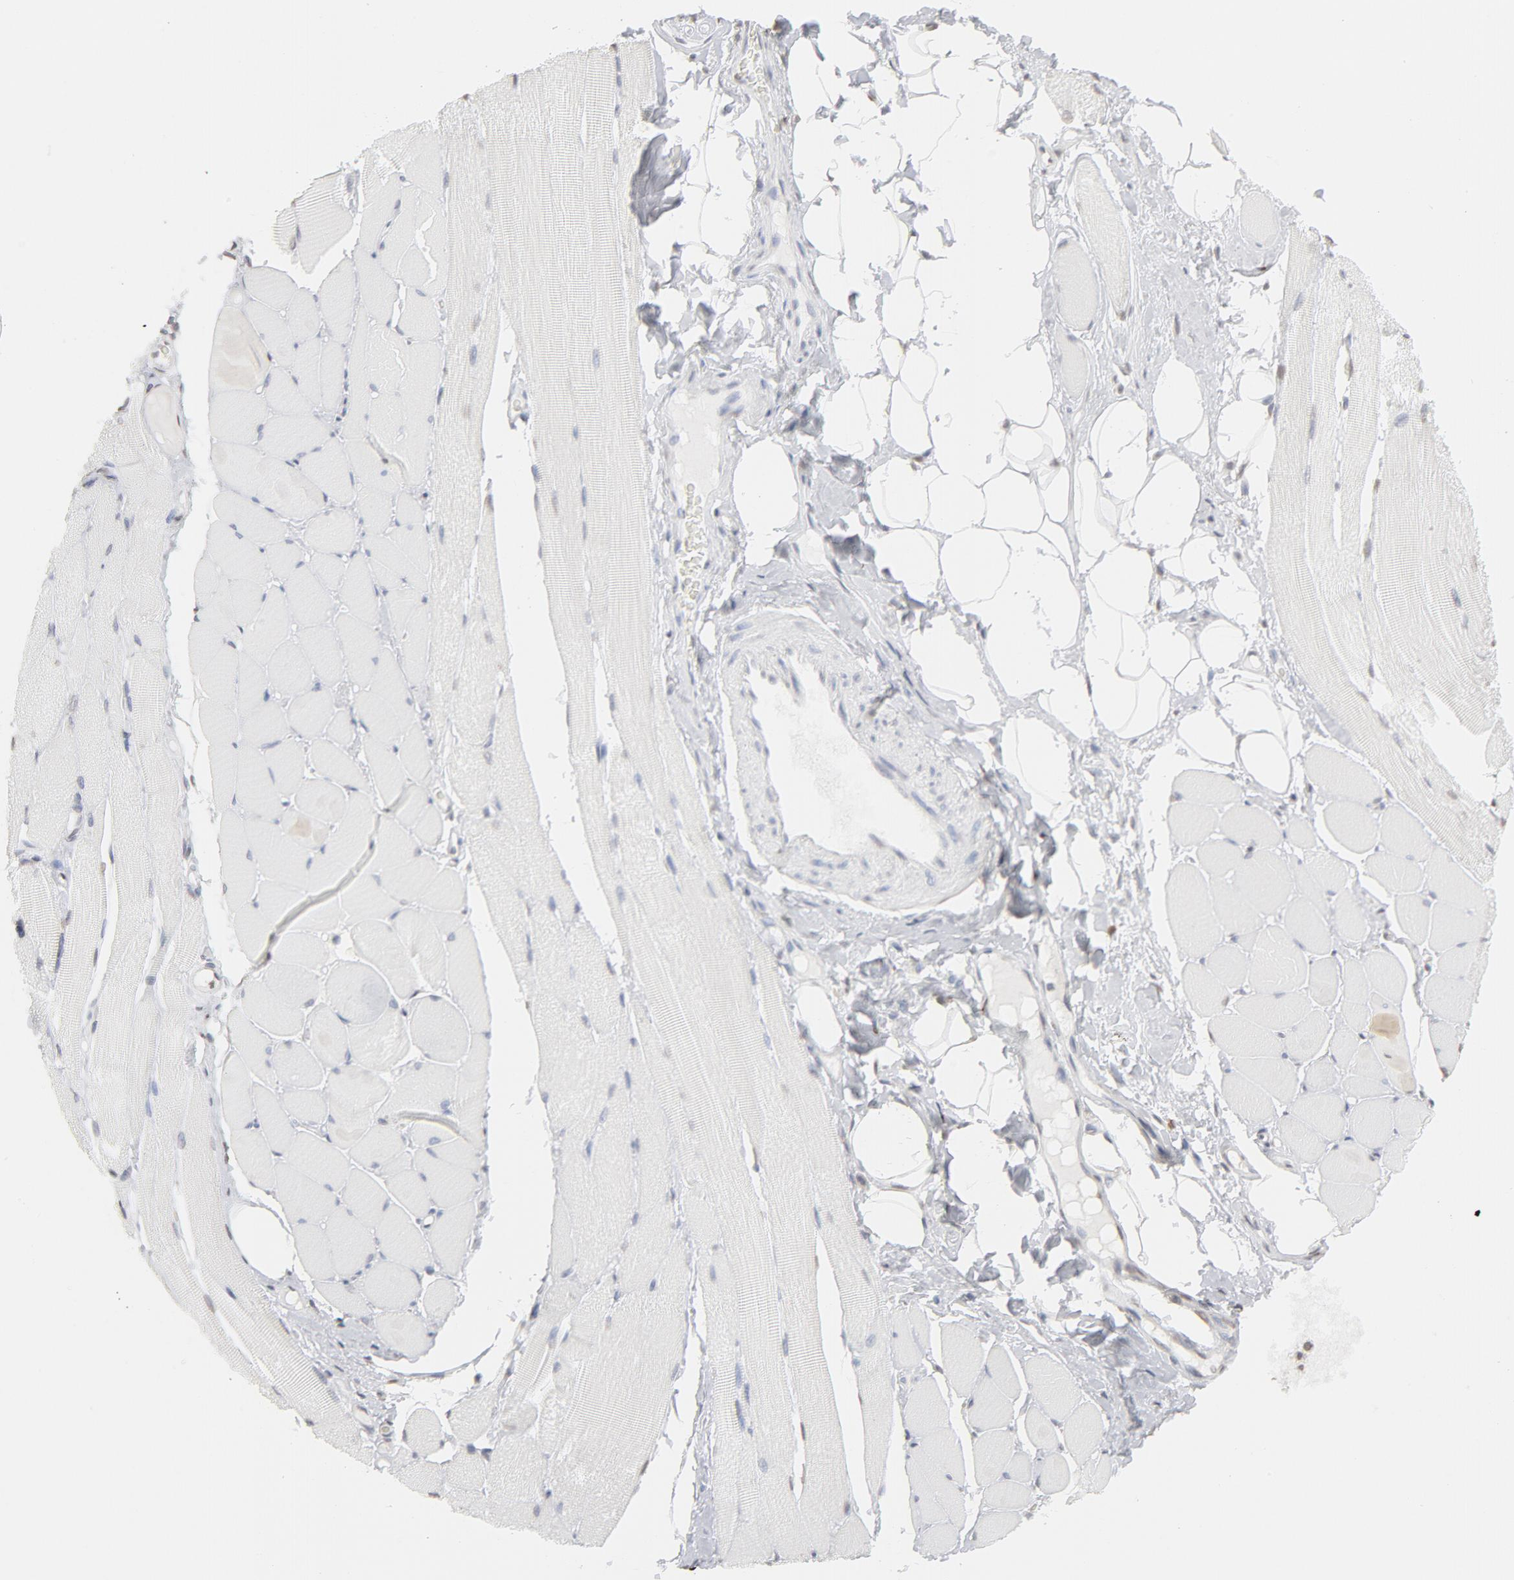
{"staining": {"intensity": "moderate", "quantity": ">75%", "location": "nuclear"}, "tissue": "skeletal muscle", "cell_type": "Myocytes", "image_type": "normal", "snomed": [{"axis": "morphology", "description": "Normal tissue, NOS"}, {"axis": "topography", "description": "Skeletal muscle"}, {"axis": "topography", "description": "Peripheral nerve tissue"}], "caption": "Myocytes show medium levels of moderate nuclear positivity in approximately >75% of cells in normal skeletal muscle. (Brightfield microscopy of DAB IHC at high magnification).", "gene": "H2AC12", "patient": {"sex": "female", "age": 84}}